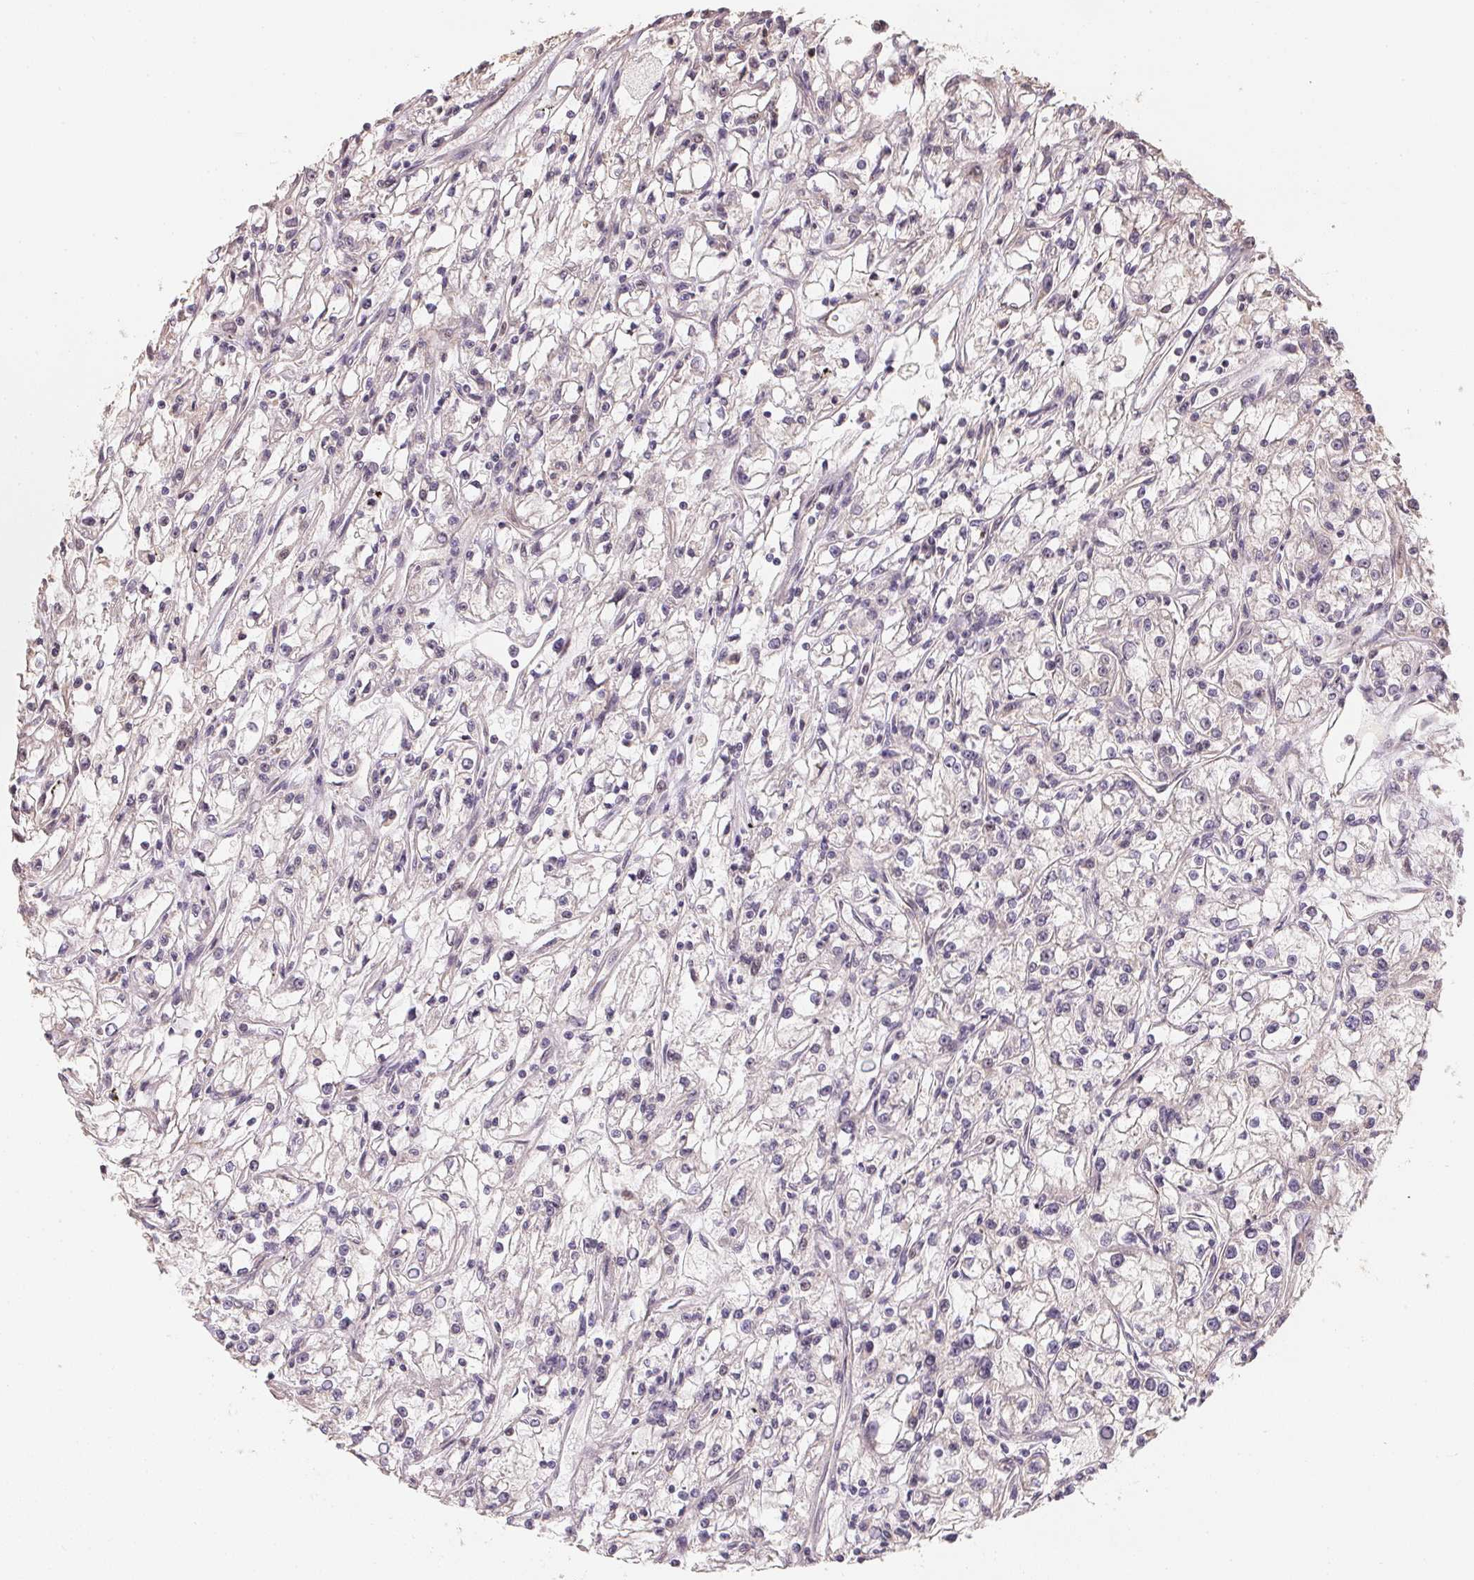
{"staining": {"intensity": "negative", "quantity": "none", "location": "none"}, "tissue": "renal cancer", "cell_type": "Tumor cells", "image_type": "cancer", "snomed": [{"axis": "morphology", "description": "Adenocarcinoma, NOS"}, {"axis": "topography", "description": "Kidney"}], "caption": "Tumor cells show no significant staining in adenocarcinoma (renal).", "gene": "TMEM222", "patient": {"sex": "female", "age": 59}}